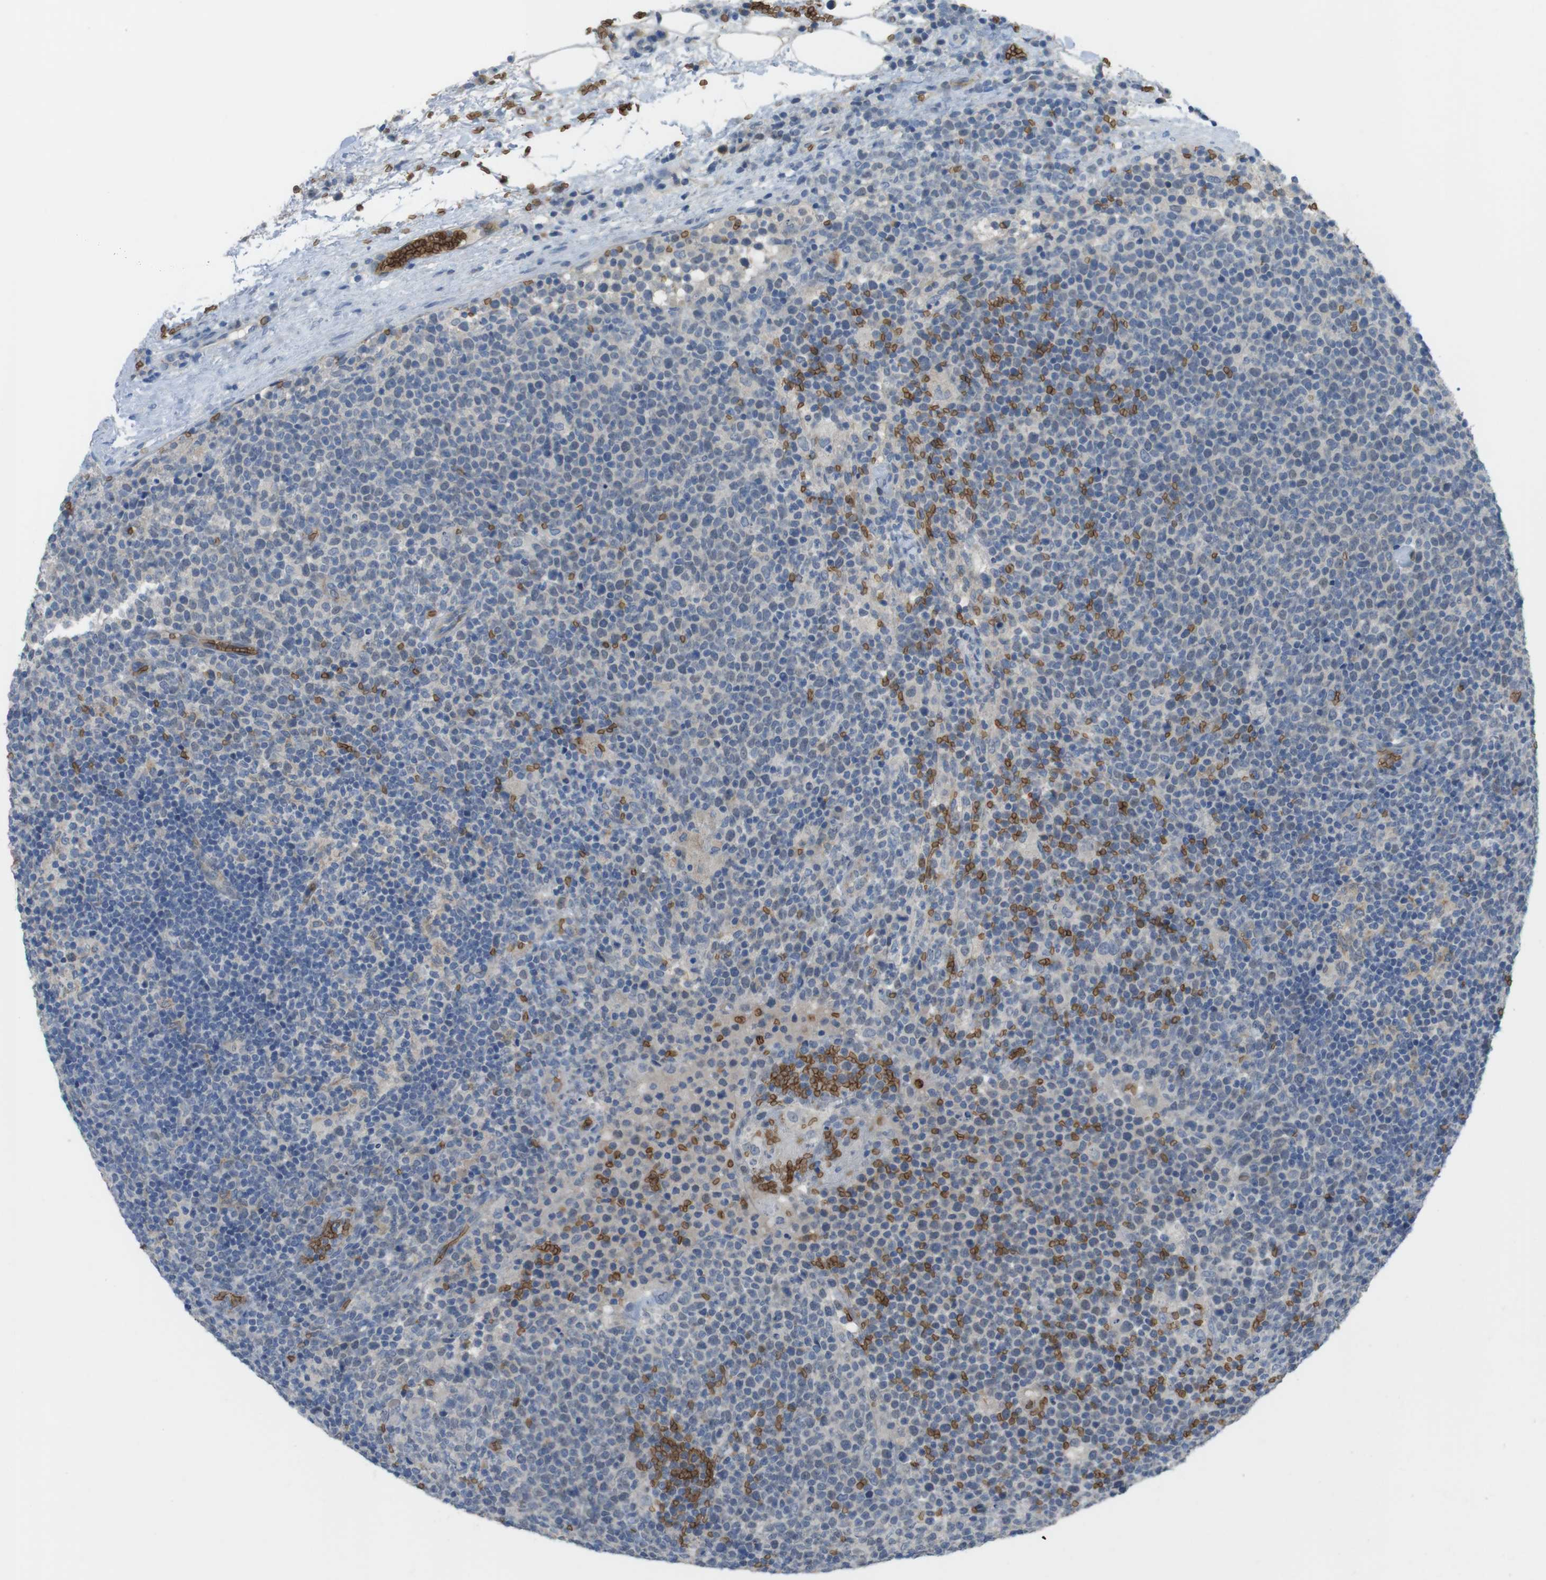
{"staining": {"intensity": "moderate", "quantity": "<25%", "location": "cytoplasmic/membranous"}, "tissue": "lymphoma", "cell_type": "Tumor cells", "image_type": "cancer", "snomed": [{"axis": "morphology", "description": "Malignant lymphoma, non-Hodgkin's type, High grade"}, {"axis": "topography", "description": "Lymph node"}], "caption": "Lymphoma tissue displays moderate cytoplasmic/membranous staining in approximately <25% of tumor cells Using DAB (brown) and hematoxylin (blue) stains, captured at high magnification using brightfield microscopy.", "gene": "GYPA", "patient": {"sex": "male", "age": 61}}